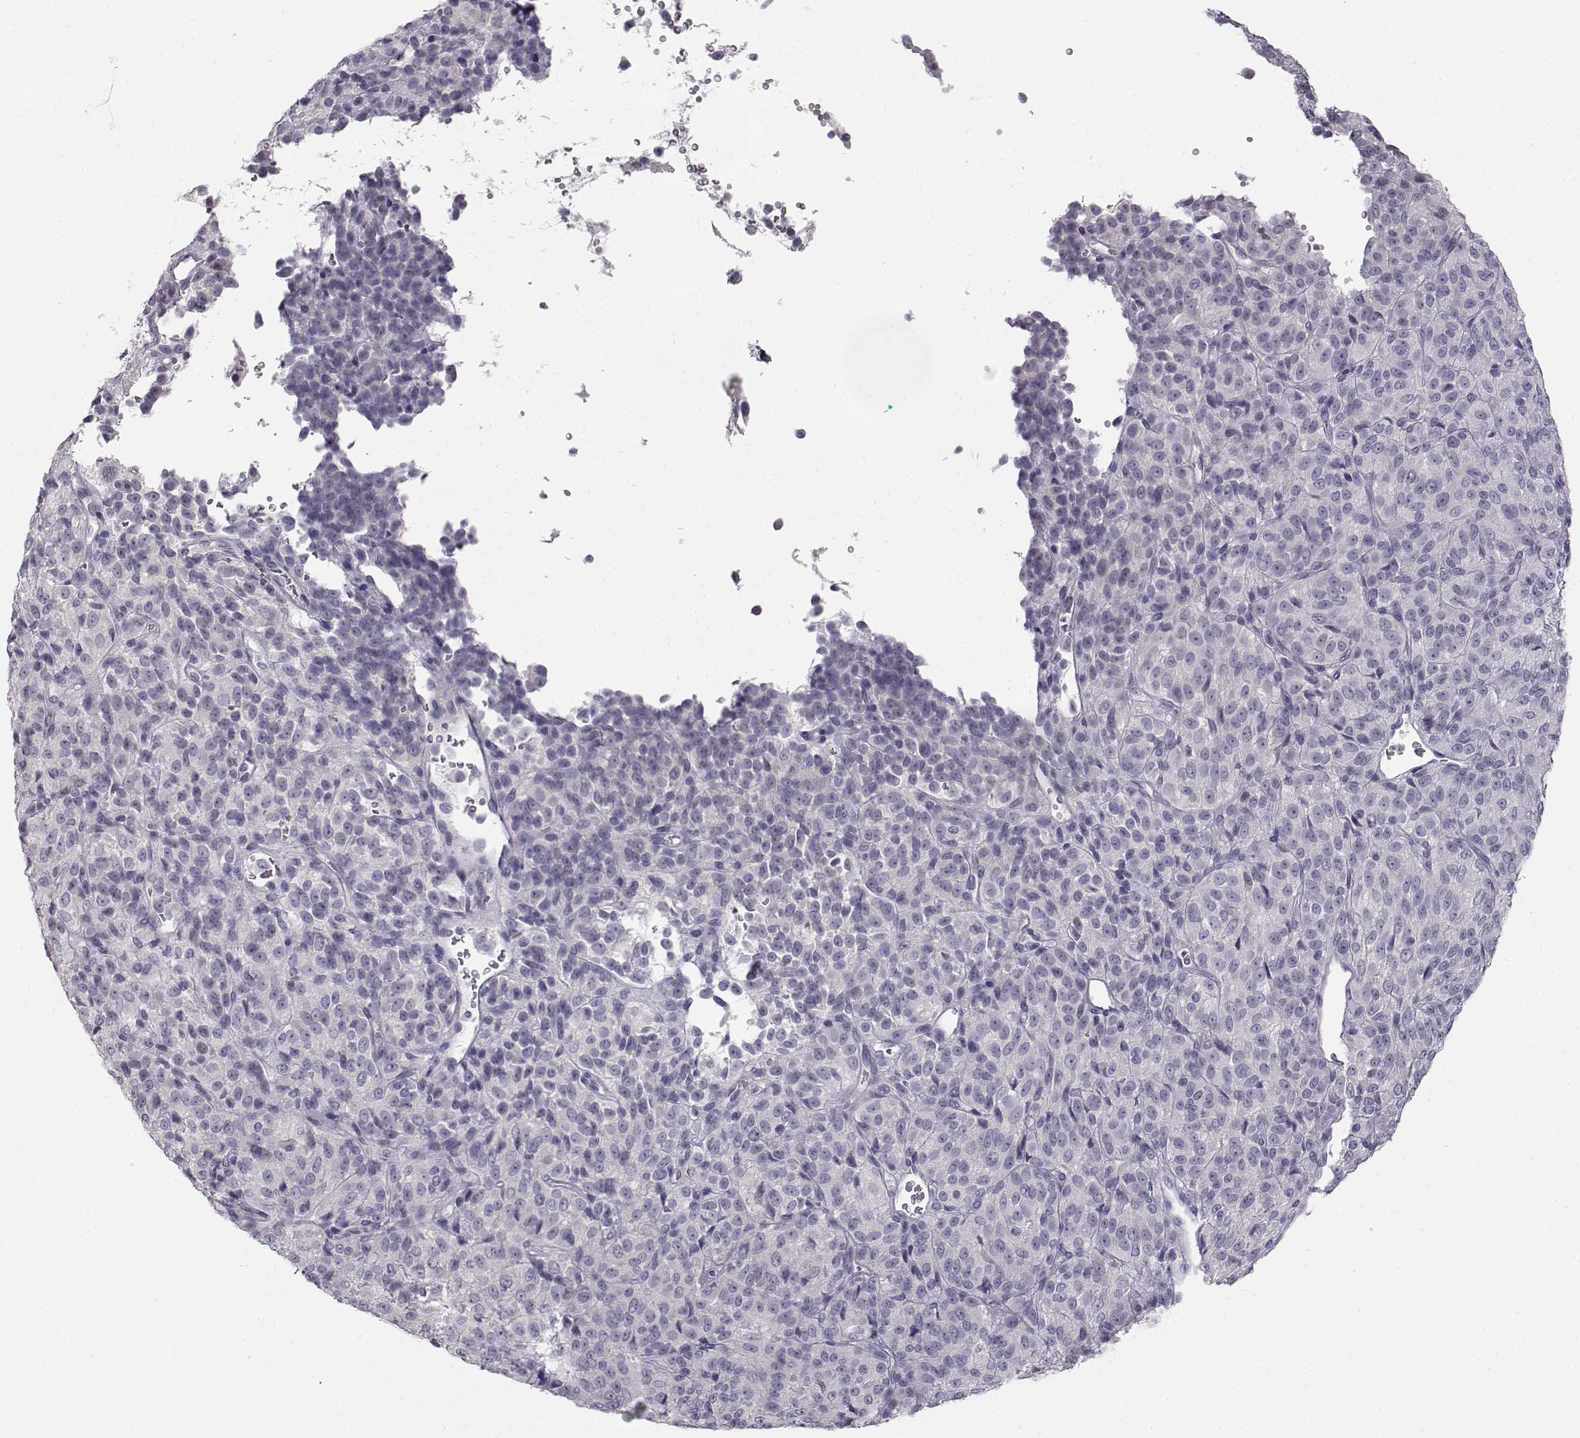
{"staining": {"intensity": "negative", "quantity": "none", "location": "none"}, "tissue": "melanoma", "cell_type": "Tumor cells", "image_type": "cancer", "snomed": [{"axis": "morphology", "description": "Malignant melanoma, Metastatic site"}, {"axis": "topography", "description": "Brain"}], "caption": "The photomicrograph displays no staining of tumor cells in melanoma.", "gene": "MYCBPAP", "patient": {"sex": "female", "age": 56}}